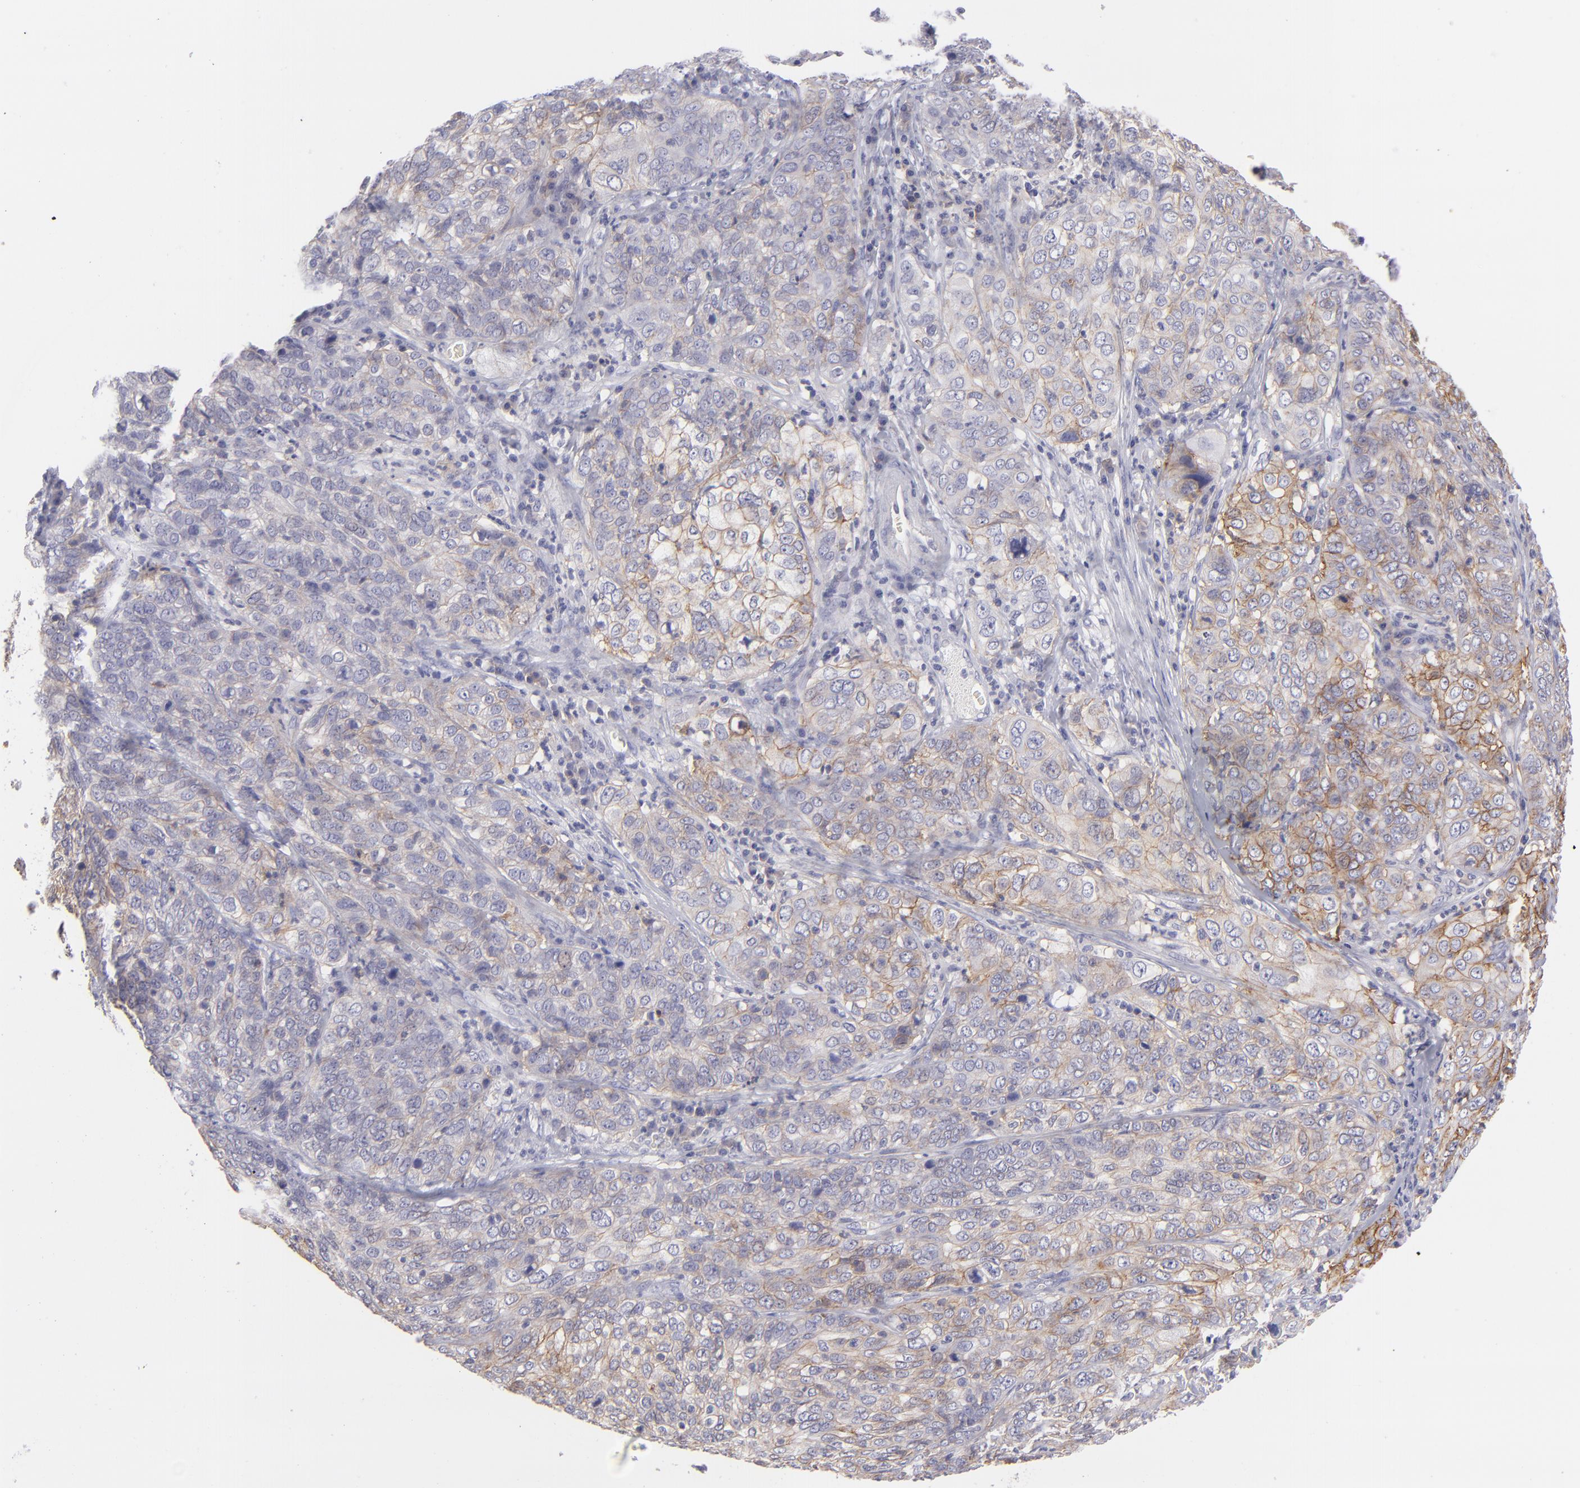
{"staining": {"intensity": "moderate", "quantity": ">75%", "location": "cytoplasmic/membranous"}, "tissue": "cervical cancer", "cell_type": "Tumor cells", "image_type": "cancer", "snomed": [{"axis": "morphology", "description": "Squamous cell carcinoma, NOS"}, {"axis": "topography", "description": "Cervix"}], "caption": "Immunohistochemistry (IHC) histopathology image of neoplastic tissue: human cervical cancer (squamous cell carcinoma) stained using immunohistochemistry shows medium levels of moderate protein expression localized specifically in the cytoplasmic/membranous of tumor cells, appearing as a cytoplasmic/membranous brown color.", "gene": "BSG", "patient": {"sex": "female", "age": 38}}